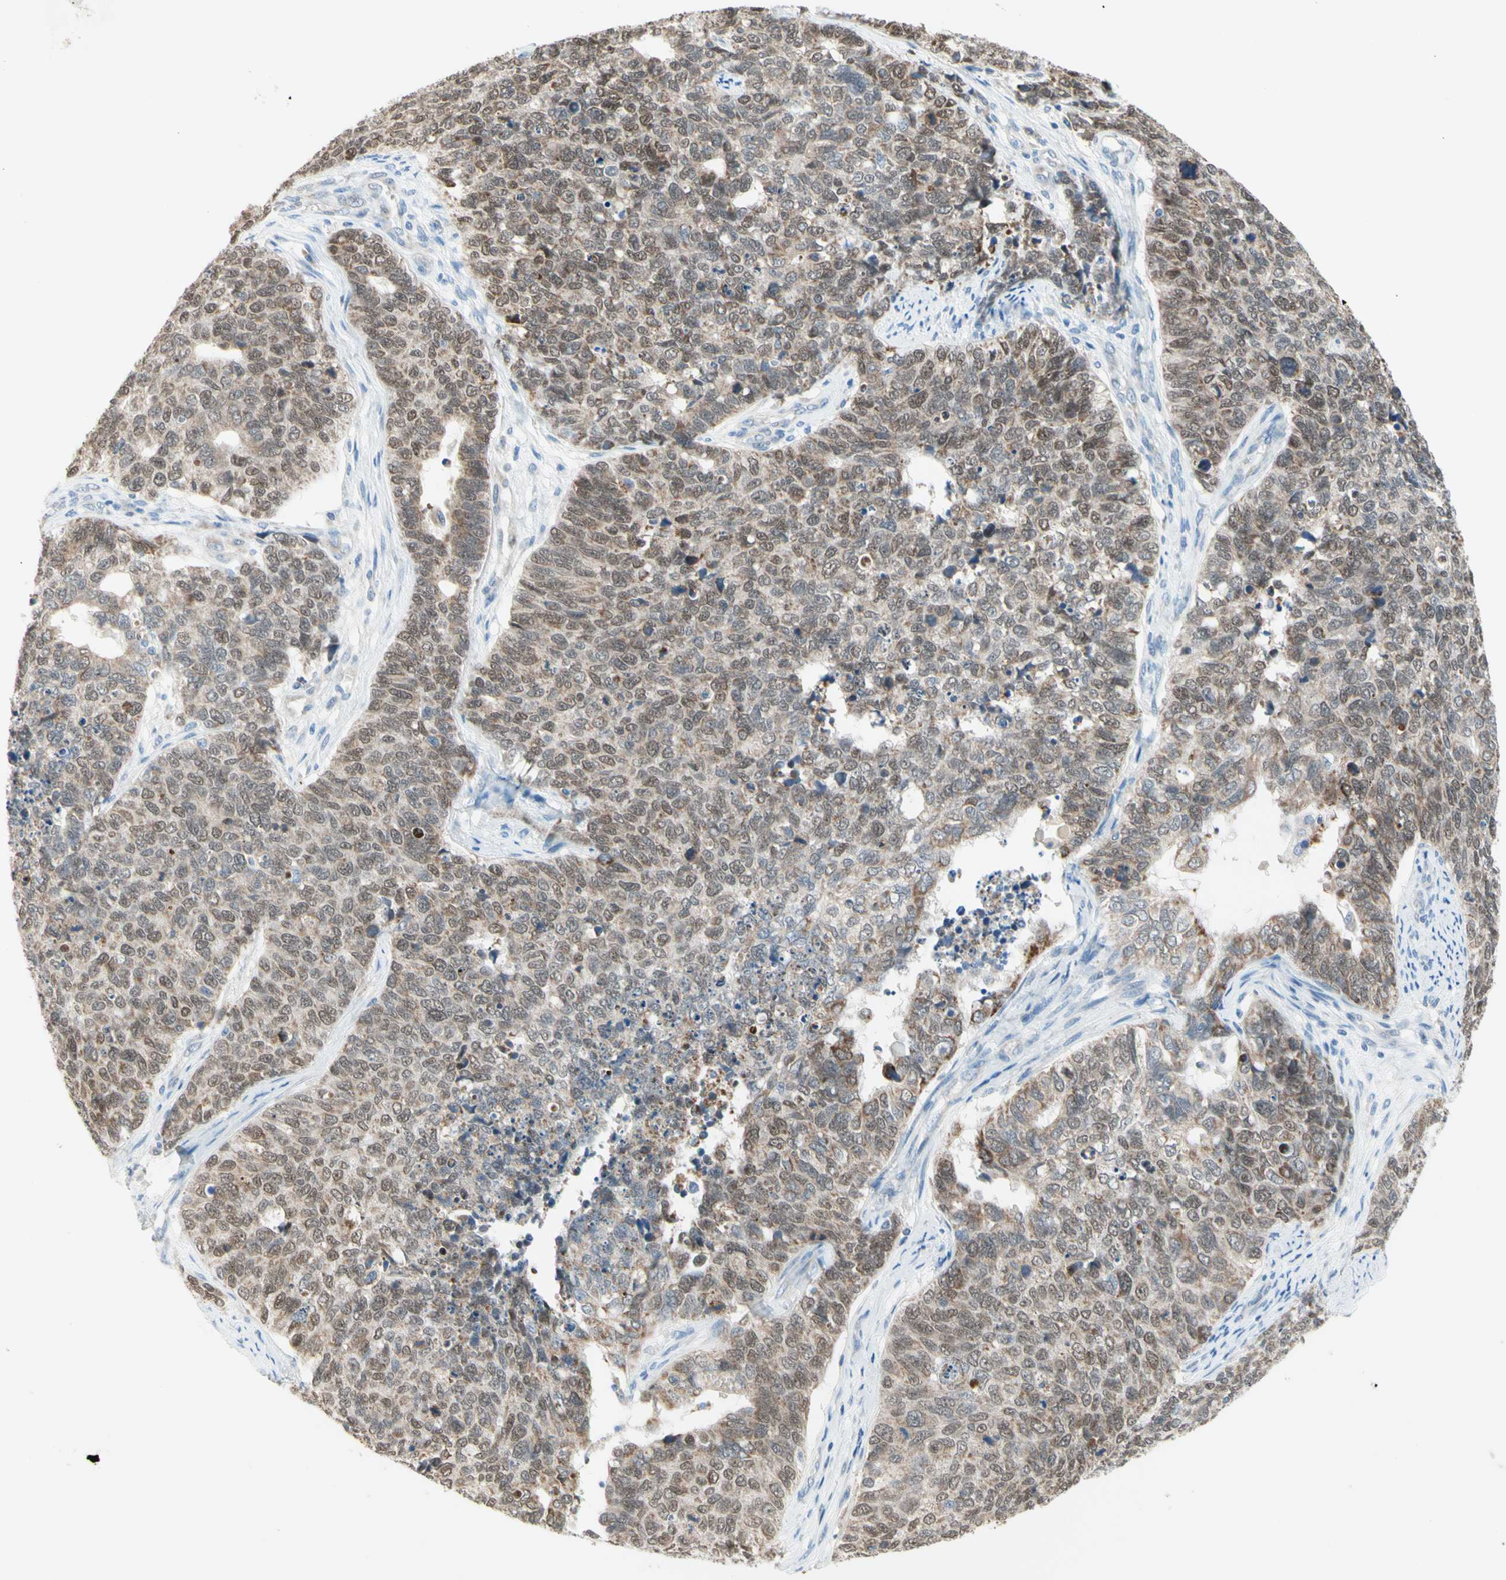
{"staining": {"intensity": "moderate", "quantity": ">75%", "location": "cytoplasmic/membranous"}, "tissue": "cervical cancer", "cell_type": "Tumor cells", "image_type": "cancer", "snomed": [{"axis": "morphology", "description": "Squamous cell carcinoma, NOS"}, {"axis": "topography", "description": "Cervix"}], "caption": "IHC micrograph of human cervical cancer (squamous cell carcinoma) stained for a protein (brown), which displays medium levels of moderate cytoplasmic/membranous positivity in approximately >75% of tumor cells.", "gene": "MFF", "patient": {"sex": "female", "age": 63}}